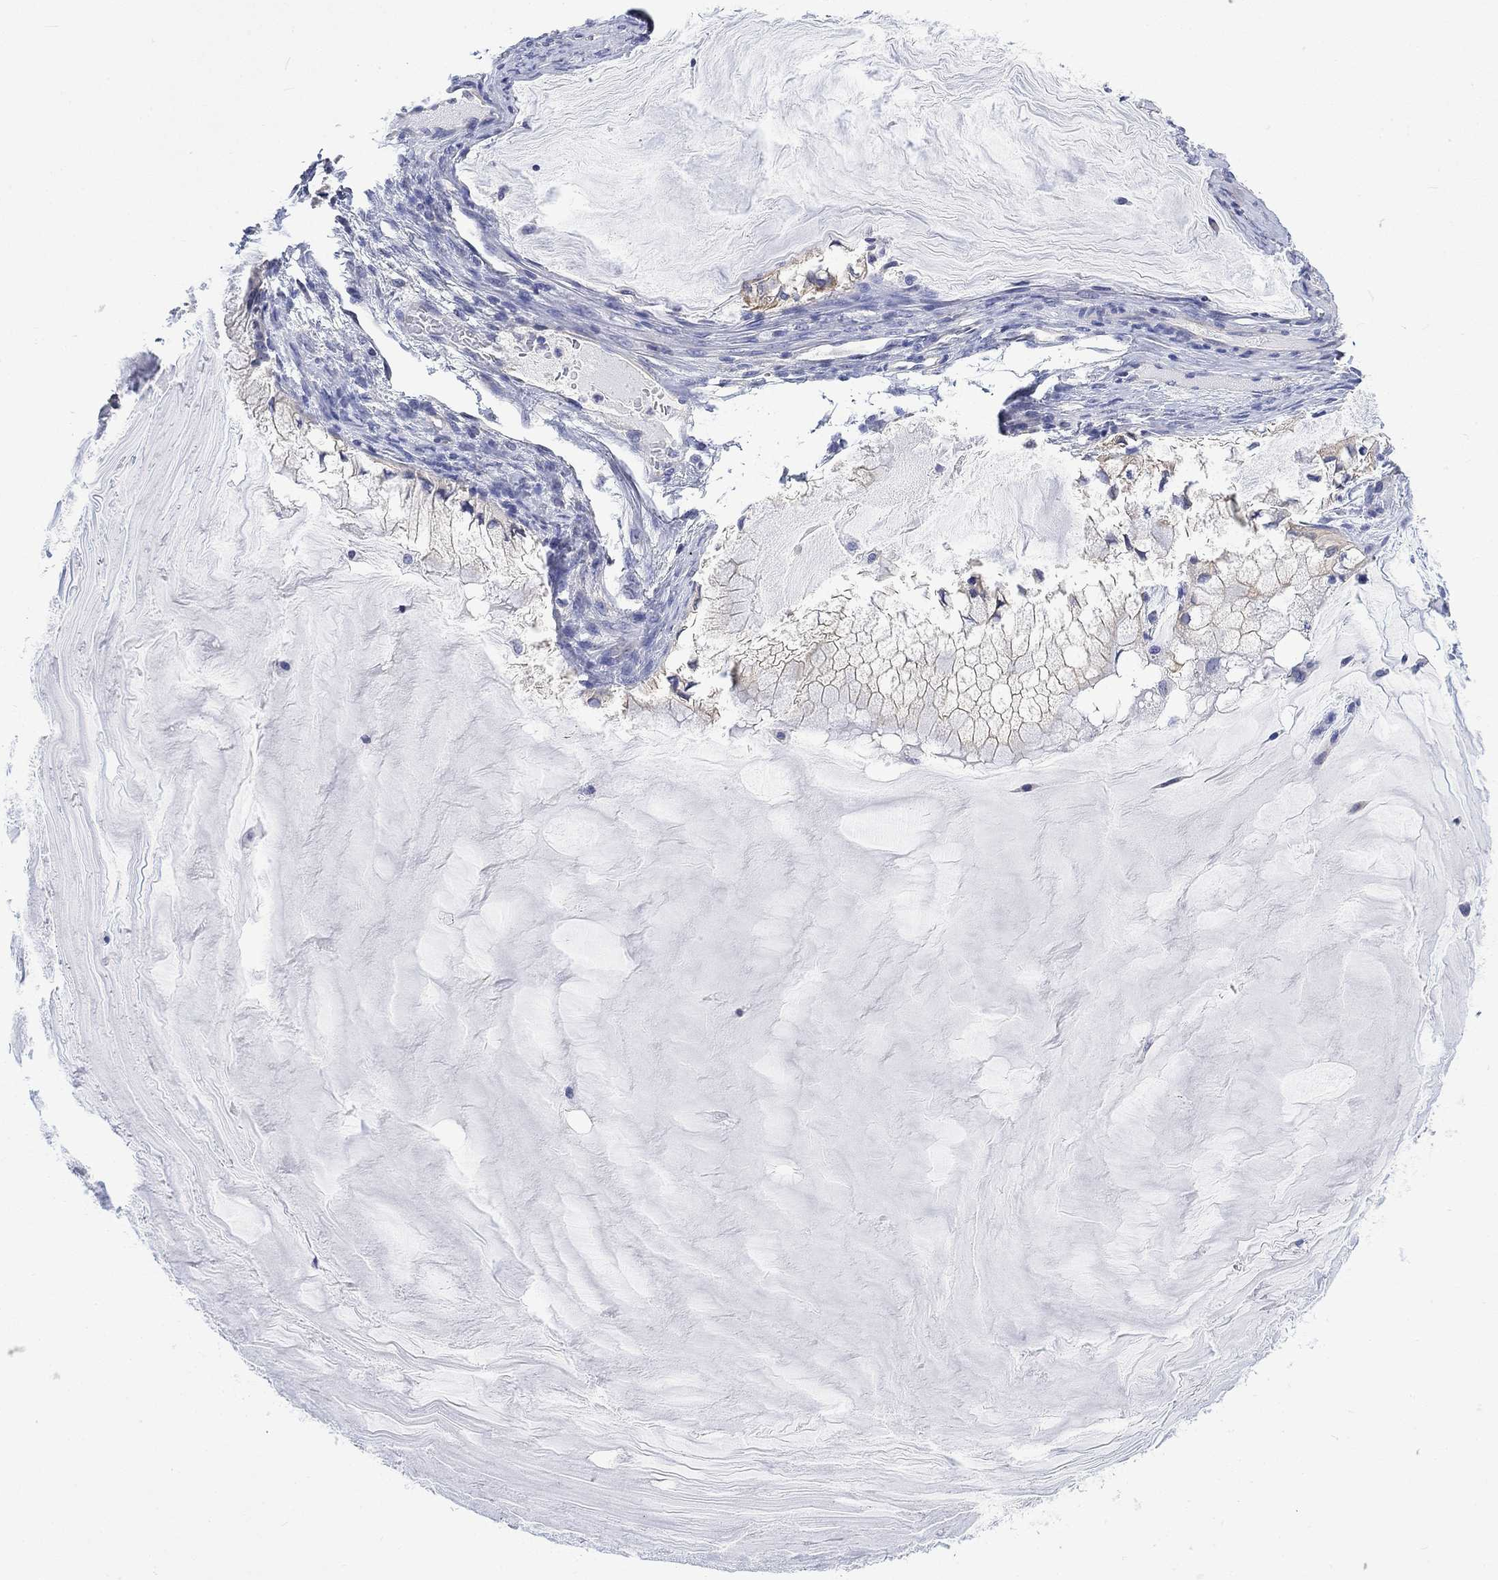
{"staining": {"intensity": "moderate", "quantity": "<25%", "location": "cytoplasmic/membranous"}, "tissue": "ovarian cancer", "cell_type": "Tumor cells", "image_type": "cancer", "snomed": [{"axis": "morphology", "description": "Cystadenocarcinoma, mucinous, NOS"}, {"axis": "topography", "description": "Ovary"}], "caption": "An IHC micrograph of tumor tissue is shown. Protein staining in brown highlights moderate cytoplasmic/membranous positivity in ovarian mucinous cystadenocarcinoma within tumor cells.", "gene": "AGRP", "patient": {"sex": "female", "age": 57}}